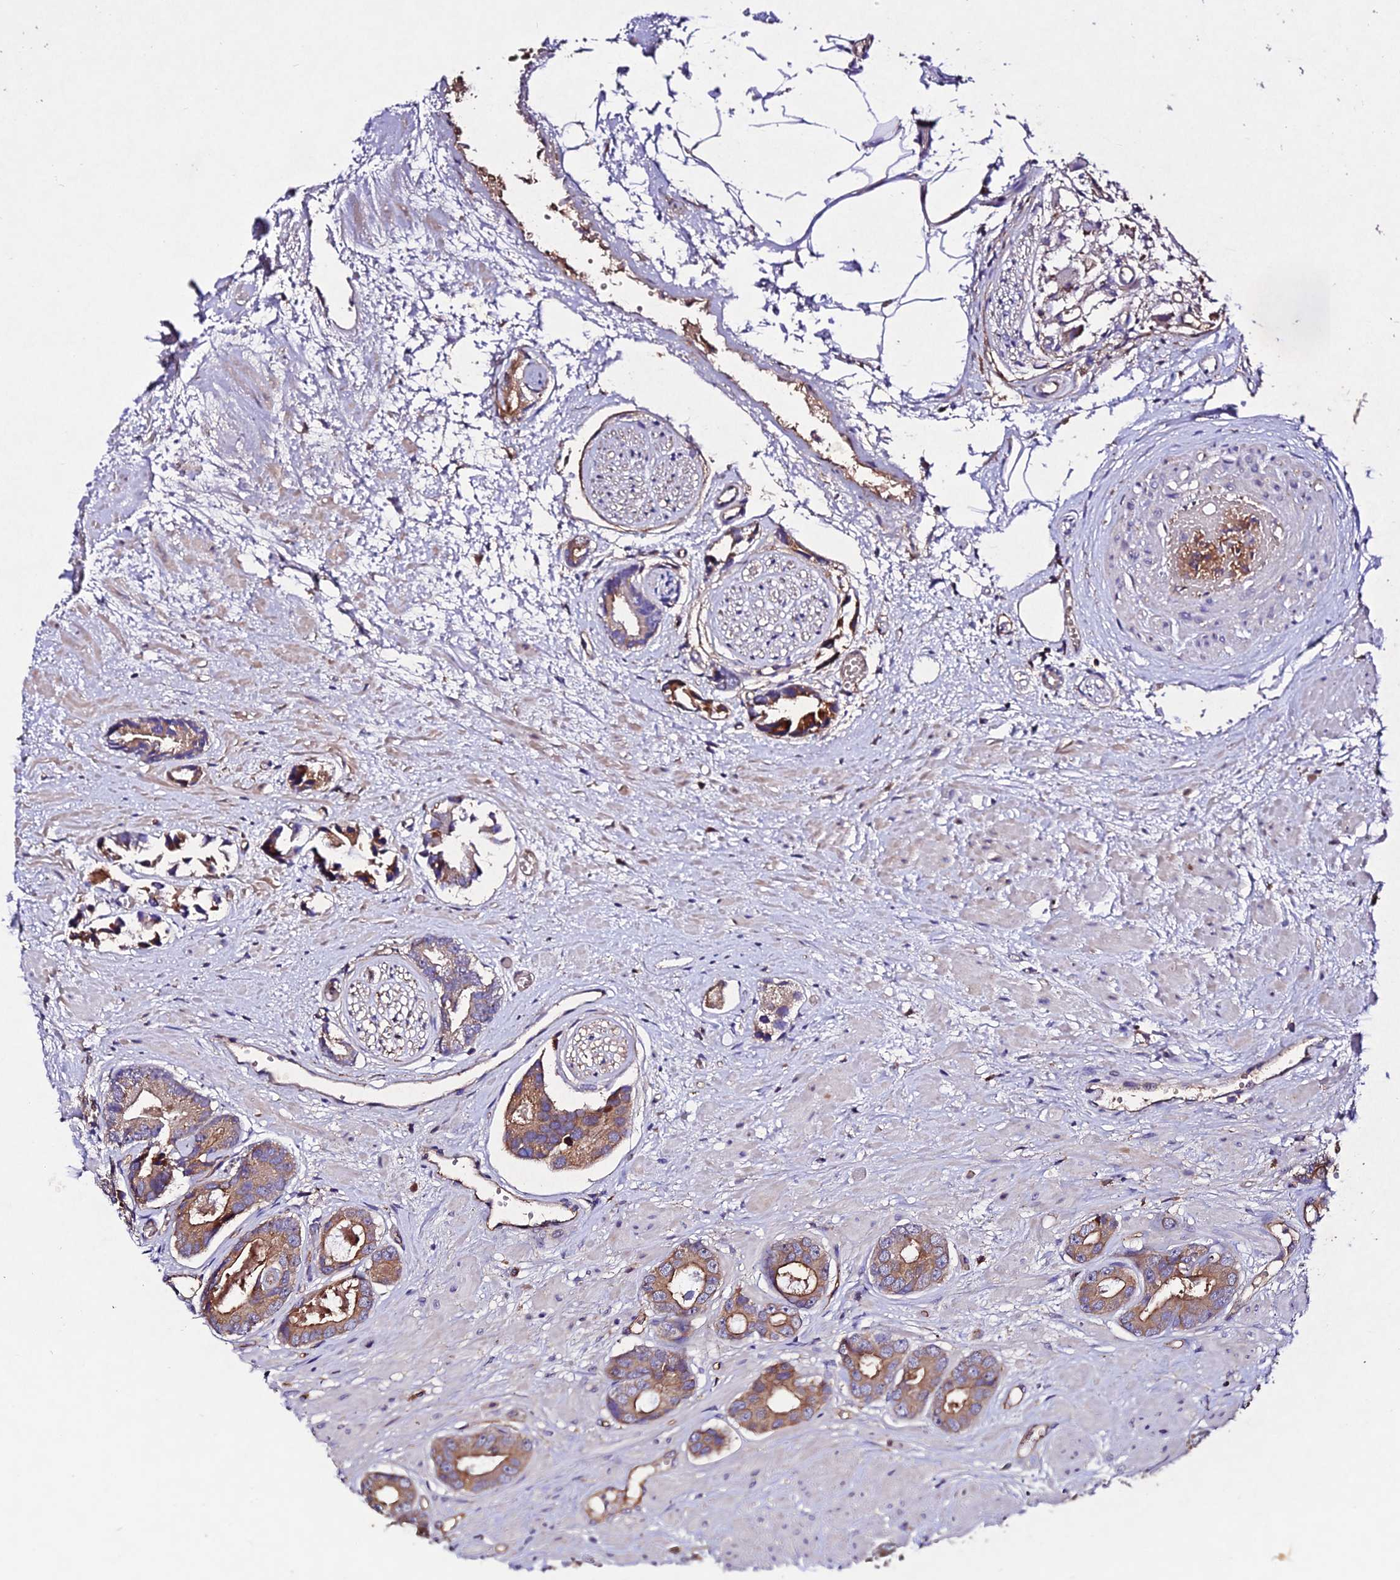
{"staining": {"intensity": "moderate", "quantity": ">75%", "location": "cytoplasmic/membranous"}, "tissue": "prostate cancer", "cell_type": "Tumor cells", "image_type": "cancer", "snomed": [{"axis": "morphology", "description": "Adenocarcinoma, Low grade"}, {"axis": "topography", "description": "Prostate"}], "caption": "Prostate cancer stained with a protein marker exhibits moderate staining in tumor cells.", "gene": "AP3M2", "patient": {"sex": "male", "age": 64}}